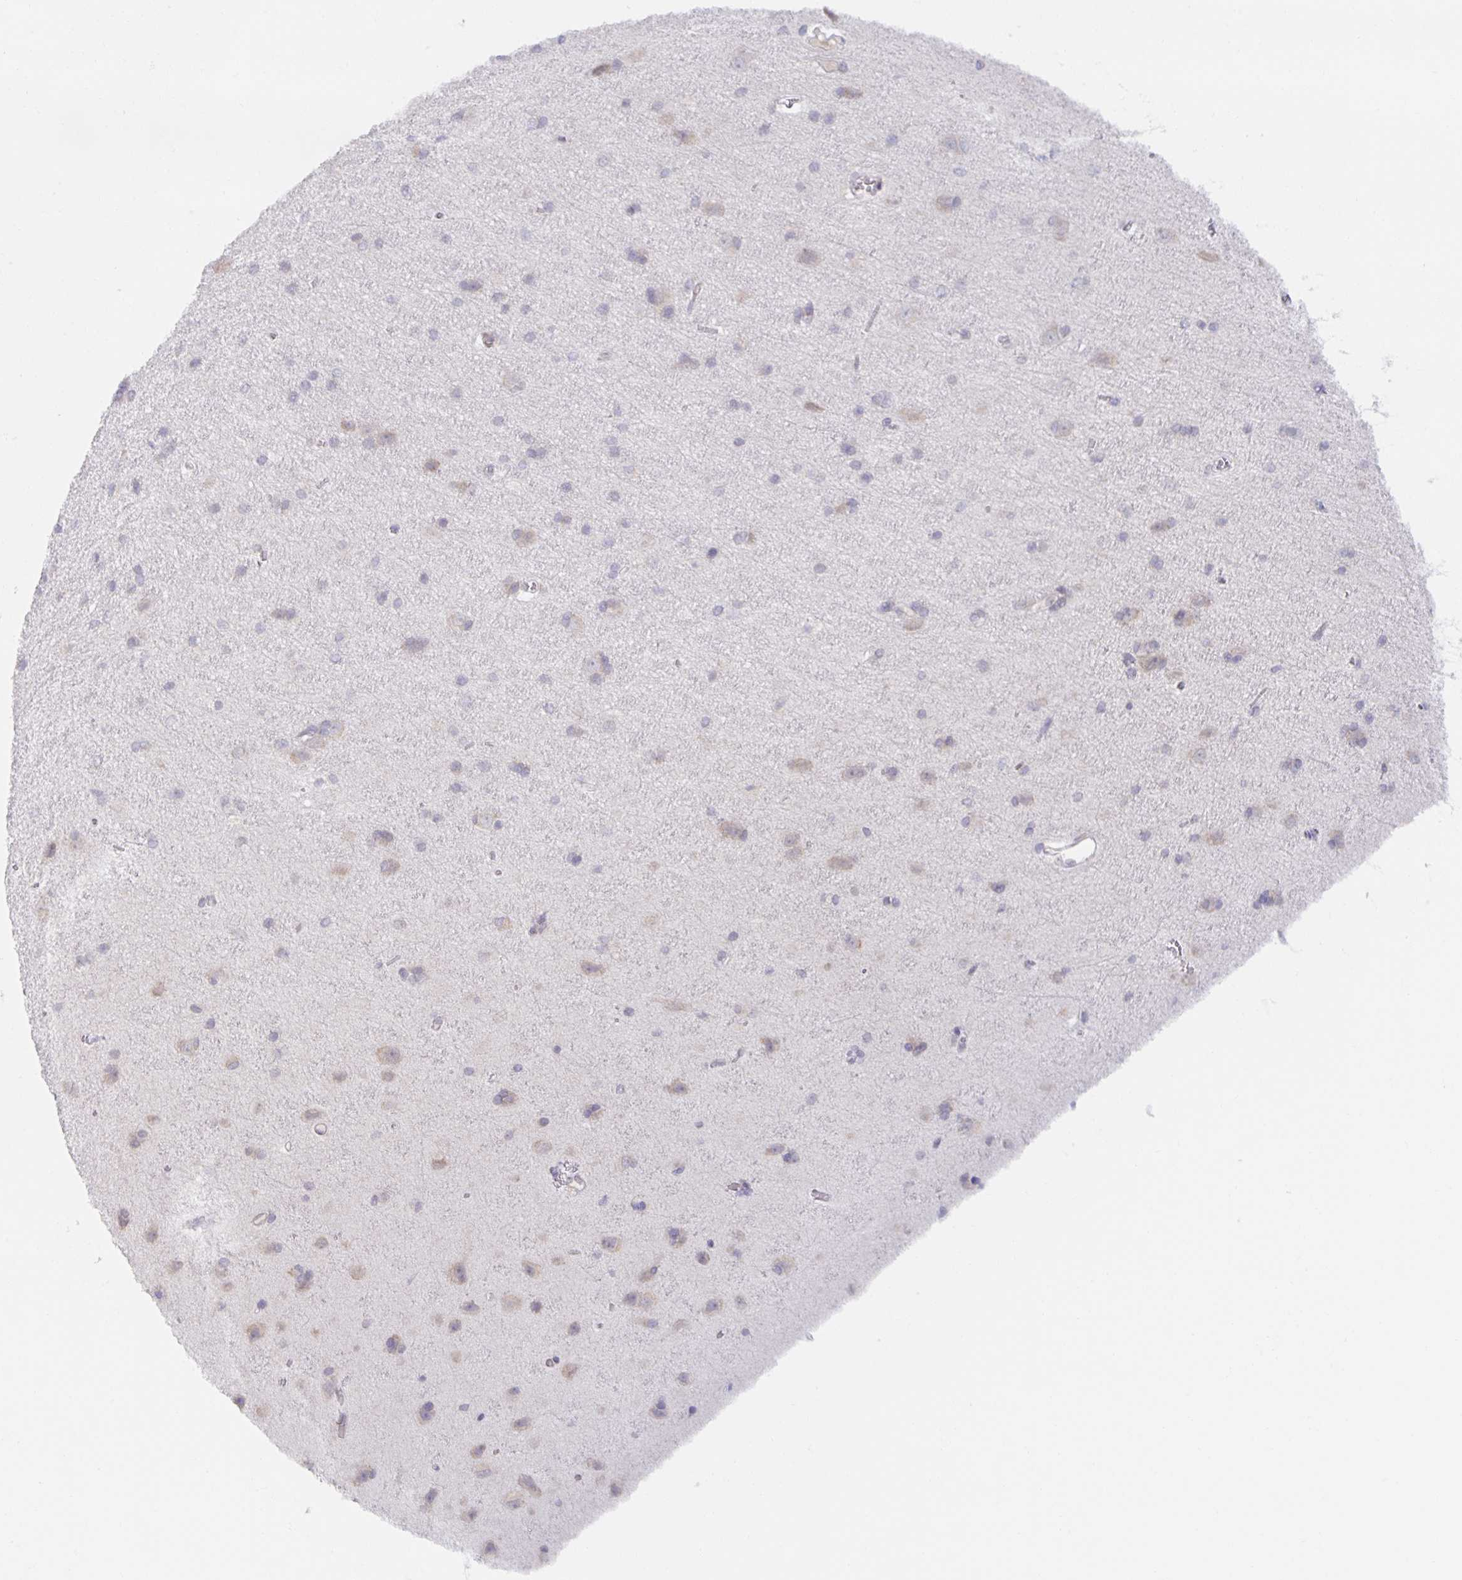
{"staining": {"intensity": "negative", "quantity": "none", "location": "none"}, "tissue": "cerebral cortex", "cell_type": "Endothelial cells", "image_type": "normal", "snomed": [{"axis": "morphology", "description": "Normal tissue, NOS"}, {"axis": "topography", "description": "Cerebral cortex"}], "caption": "High magnification brightfield microscopy of benign cerebral cortex stained with DAB (brown) and counterstained with hematoxylin (blue): endothelial cells show no significant expression. Nuclei are stained in blue.", "gene": "BAD", "patient": {"sex": "male", "age": 37}}